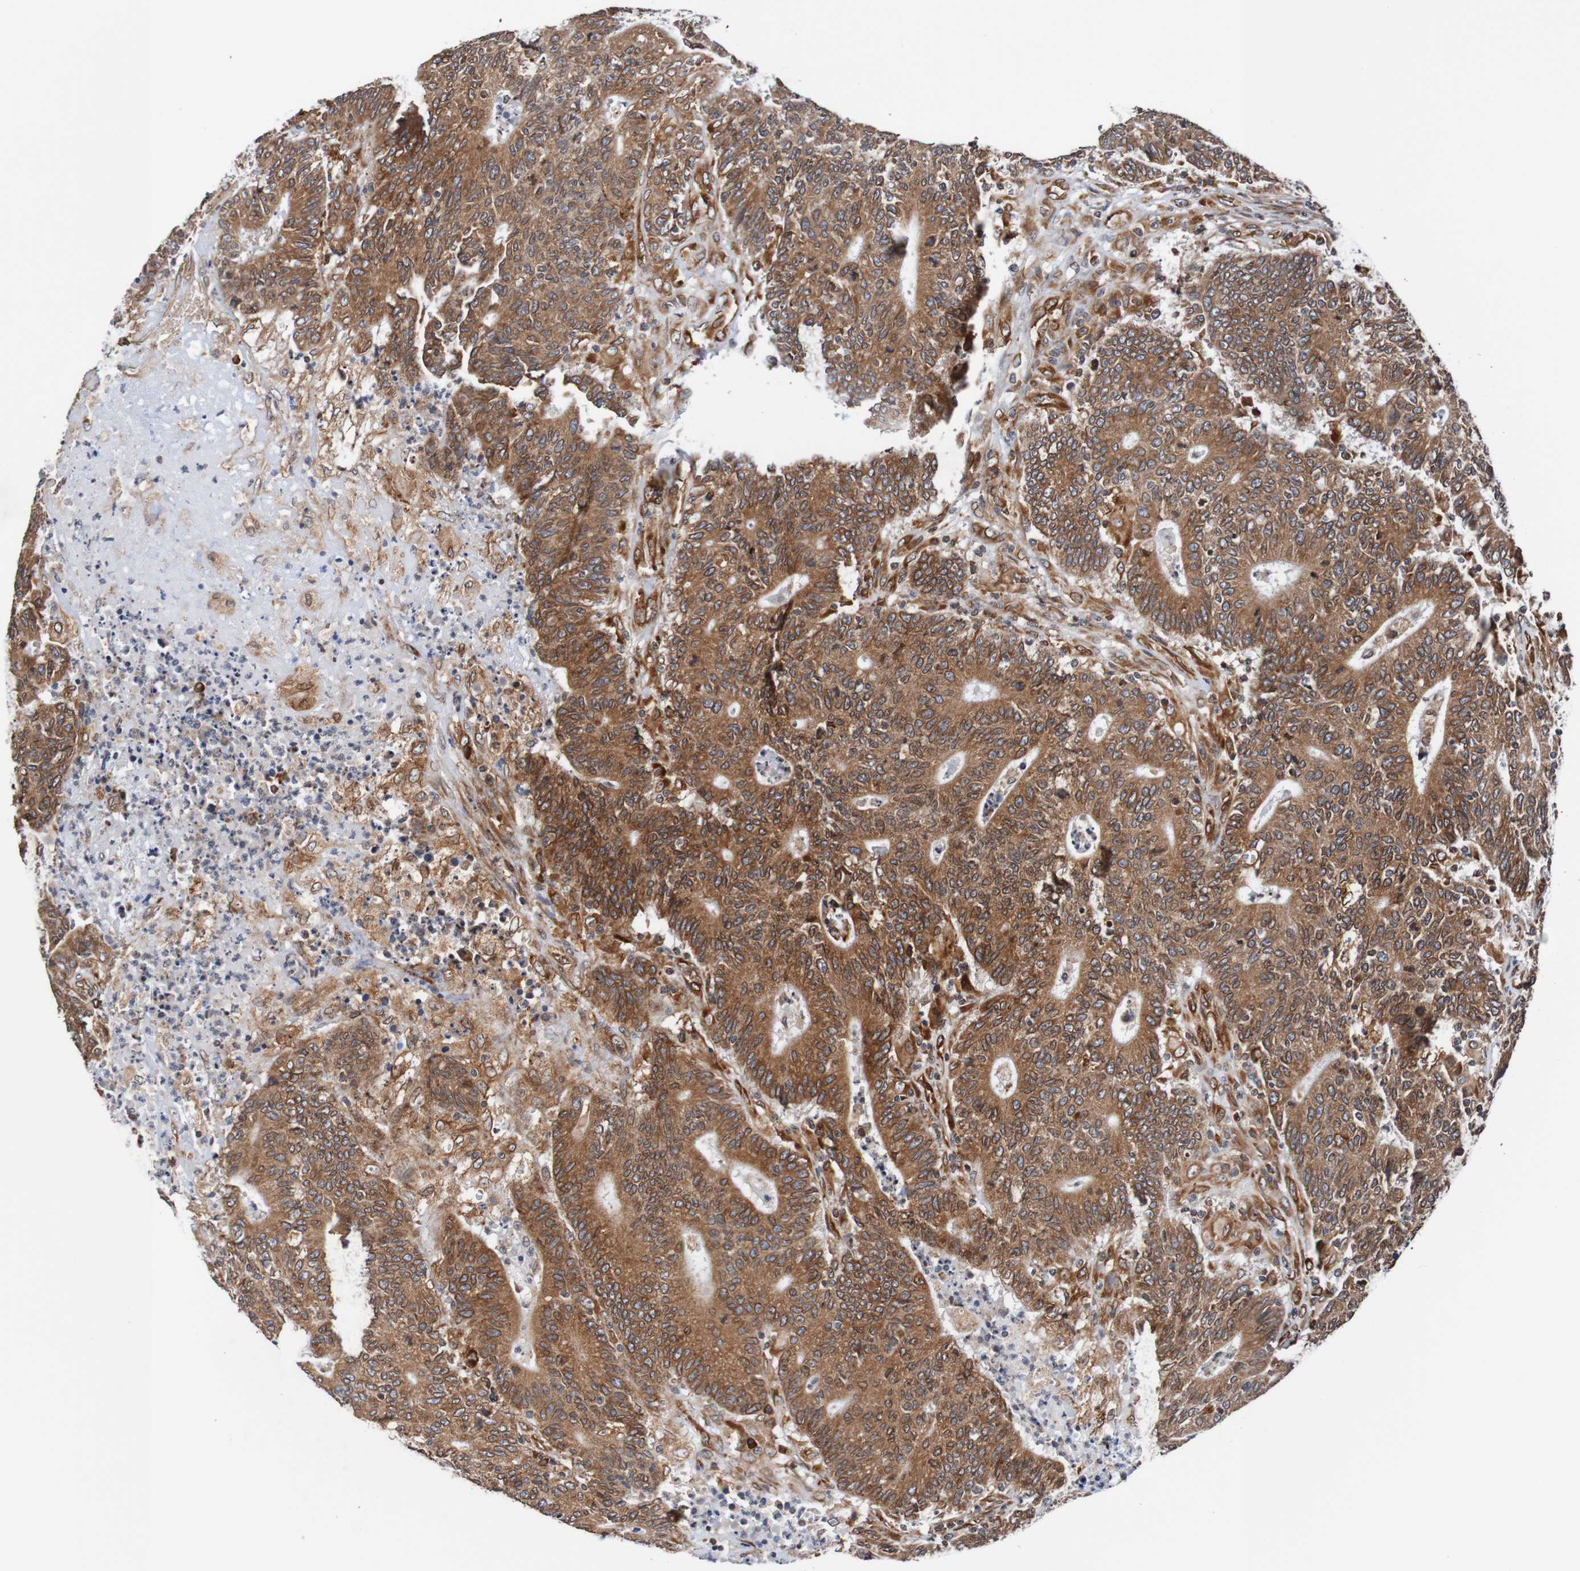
{"staining": {"intensity": "strong", "quantity": ">75%", "location": "cytoplasmic/membranous,nuclear"}, "tissue": "colorectal cancer", "cell_type": "Tumor cells", "image_type": "cancer", "snomed": [{"axis": "morphology", "description": "Normal tissue, NOS"}, {"axis": "morphology", "description": "Adenocarcinoma, NOS"}, {"axis": "topography", "description": "Colon"}], "caption": "A histopathology image of human adenocarcinoma (colorectal) stained for a protein shows strong cytoplasmic/membranous and nuclear brown staining in tumor cells. Using DAB (3,3'-diaminobenzidine) (brown) and hematoxylin (blue) stains, captured at high magnification using brightfield microscopy.", "gene": "TMEM109", "patient": {"sex": "female", "age": 75}}